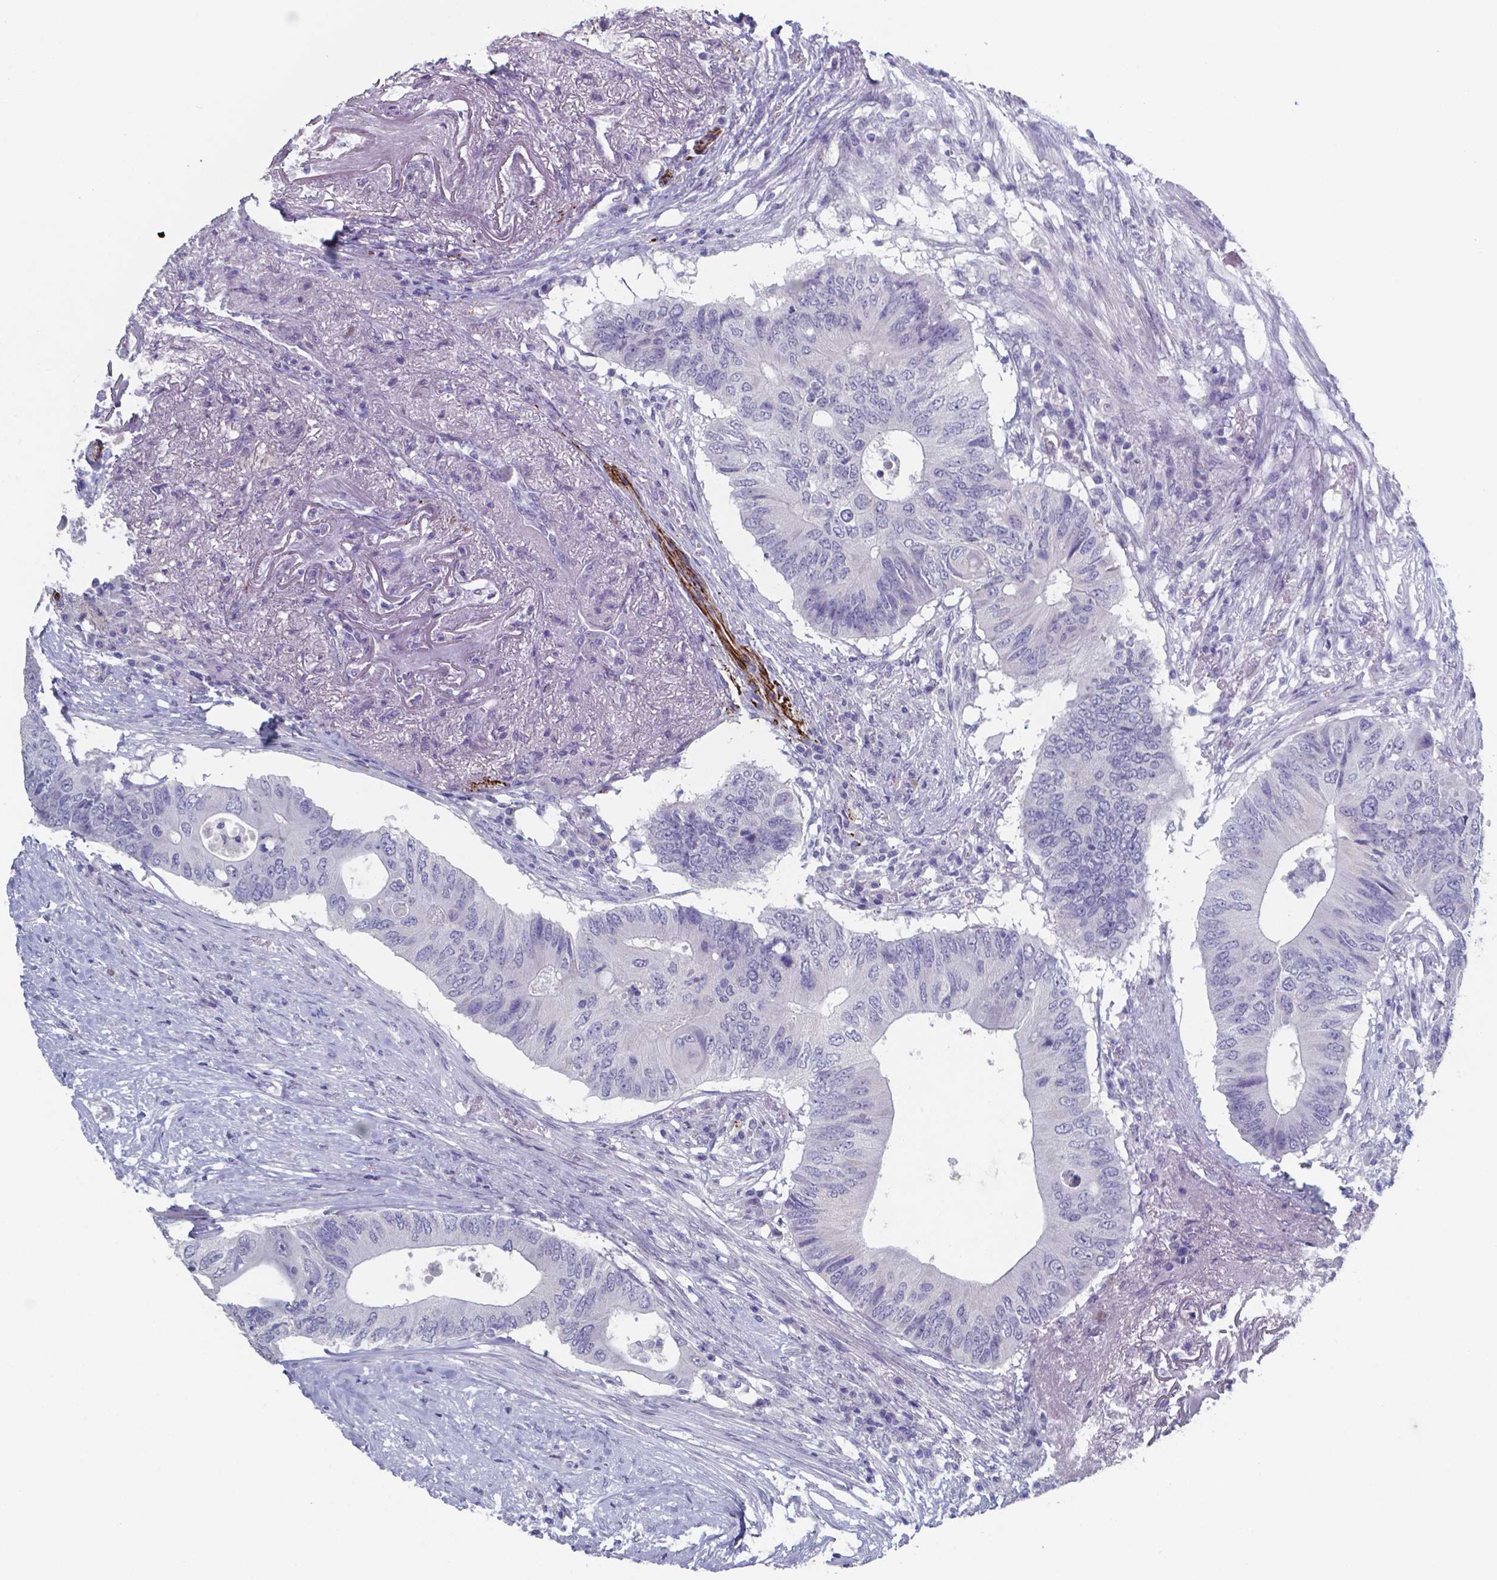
{"staining": {"intensity": "negative", "quantity": "none", "location": "none"}, "tissue": "colorectal cancer", "cell_type": "Tumor cells", "image_type": "cancer", "snomed": [{"axis": "morphology", "description": "Adenocarcinoma, NOS"}, {"axis": "topography", "description": "Colon"}], "caption": "High power microscopy photomicrograph of an immunohistochemistry (IHC) photomicrograph of adenocarcinoma (colorectal), revealing no significant positivity in tumor cells.", "gene": "PLA2R1", "patient": {"sex": "male", "age": 71}}